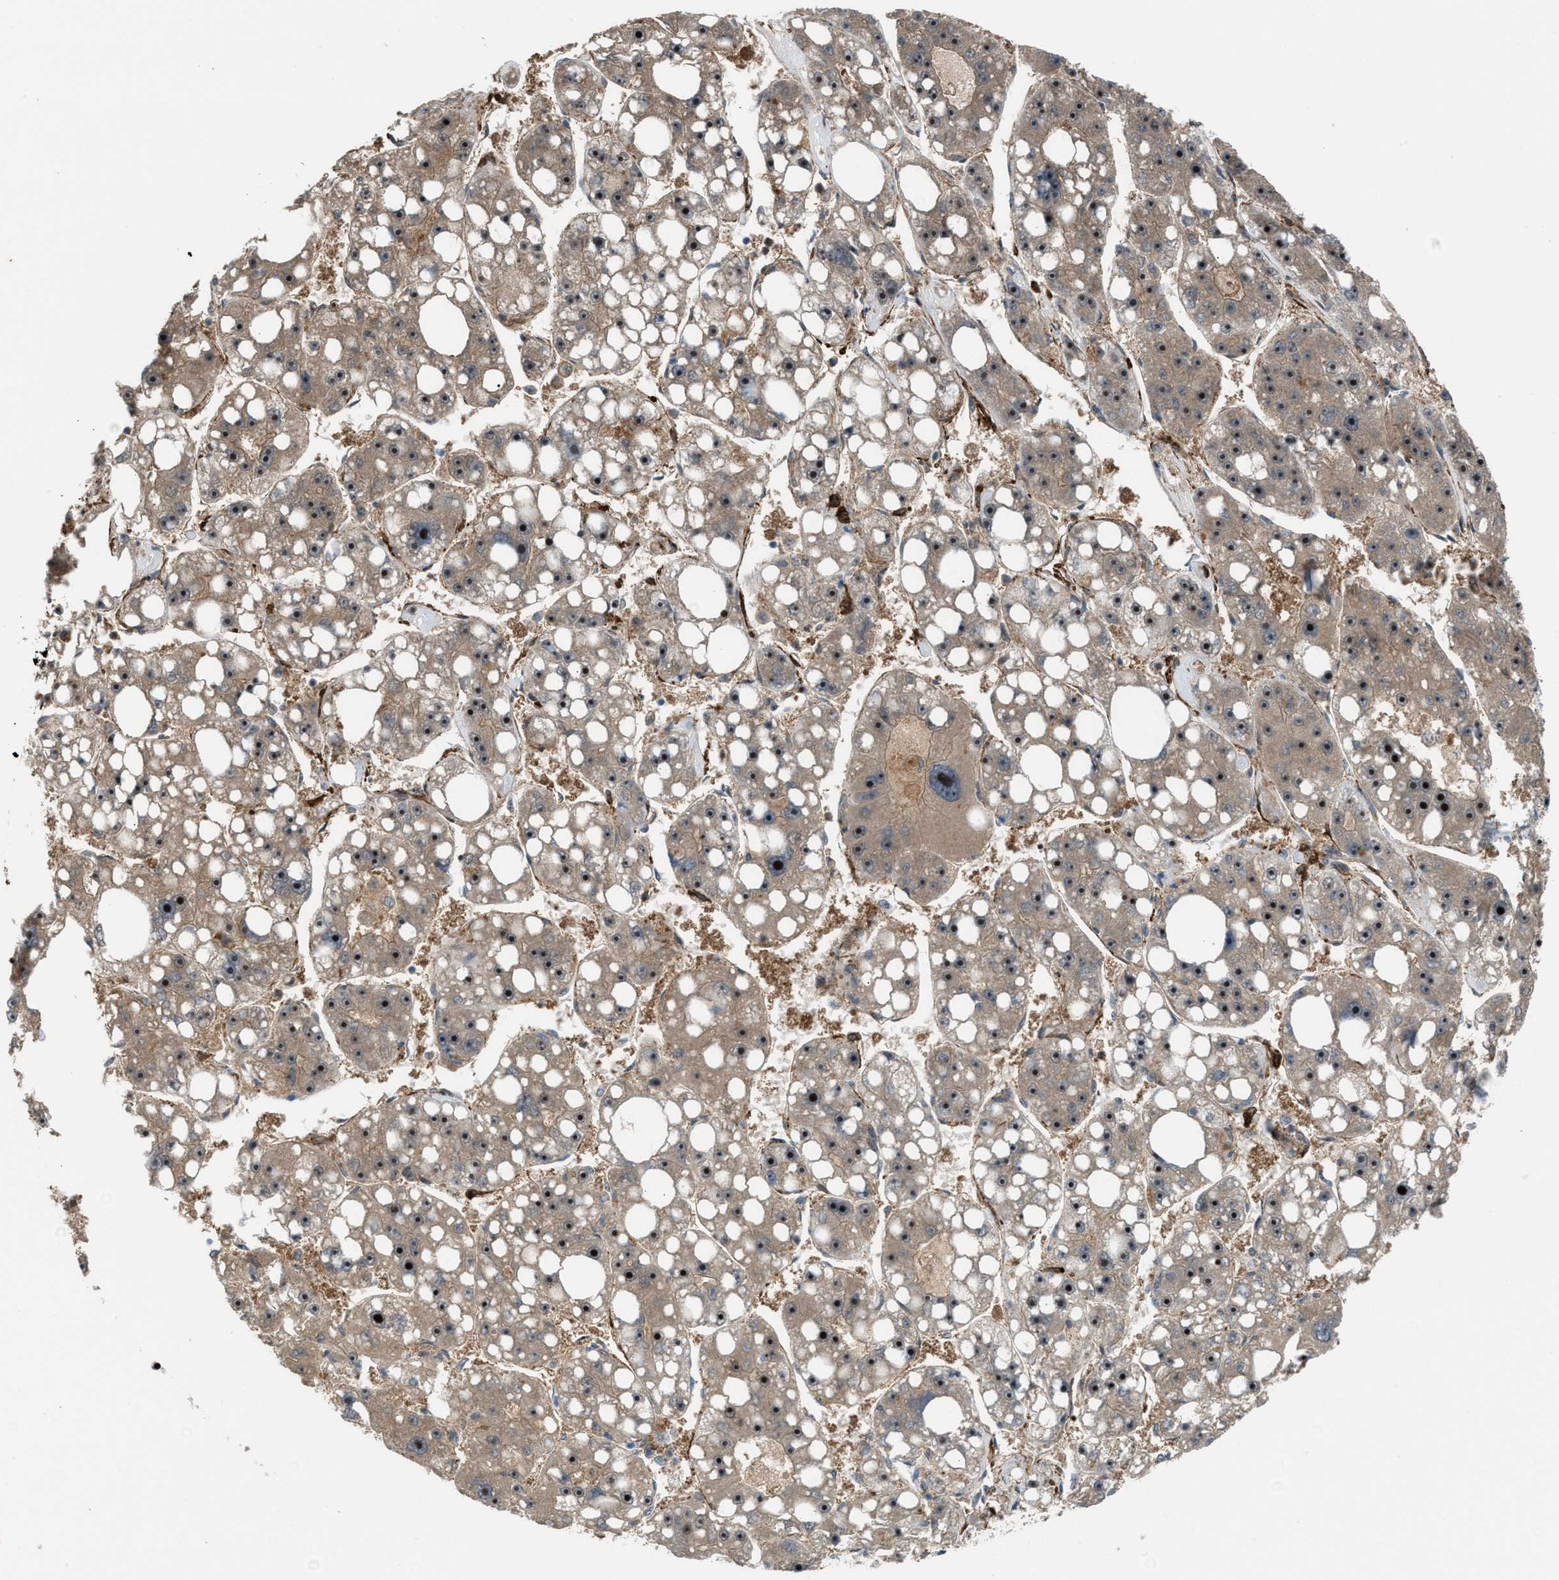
{"staining": {"intensity": "strong", "quantity": ">75%", "location": "nuclear"}, "tissue": "liver cancer", "cell_type": "Tumor cells", "image_type": "cancer", "snomed": [{"axis": "morphology", "description": "Carcinoma, Hepatocellular, NOS"}, {"axis": "topography", "description": "Liver"}], "caption": "Tumor cells demonstrate high levels of strong nuclear expression in approximately >75% of cells in liver cancer. (brown staining indicates protein expression, while blue staining denotes nuclei).", "gene": "NQO2", "patient": {"sex": "female", "age": 61}}